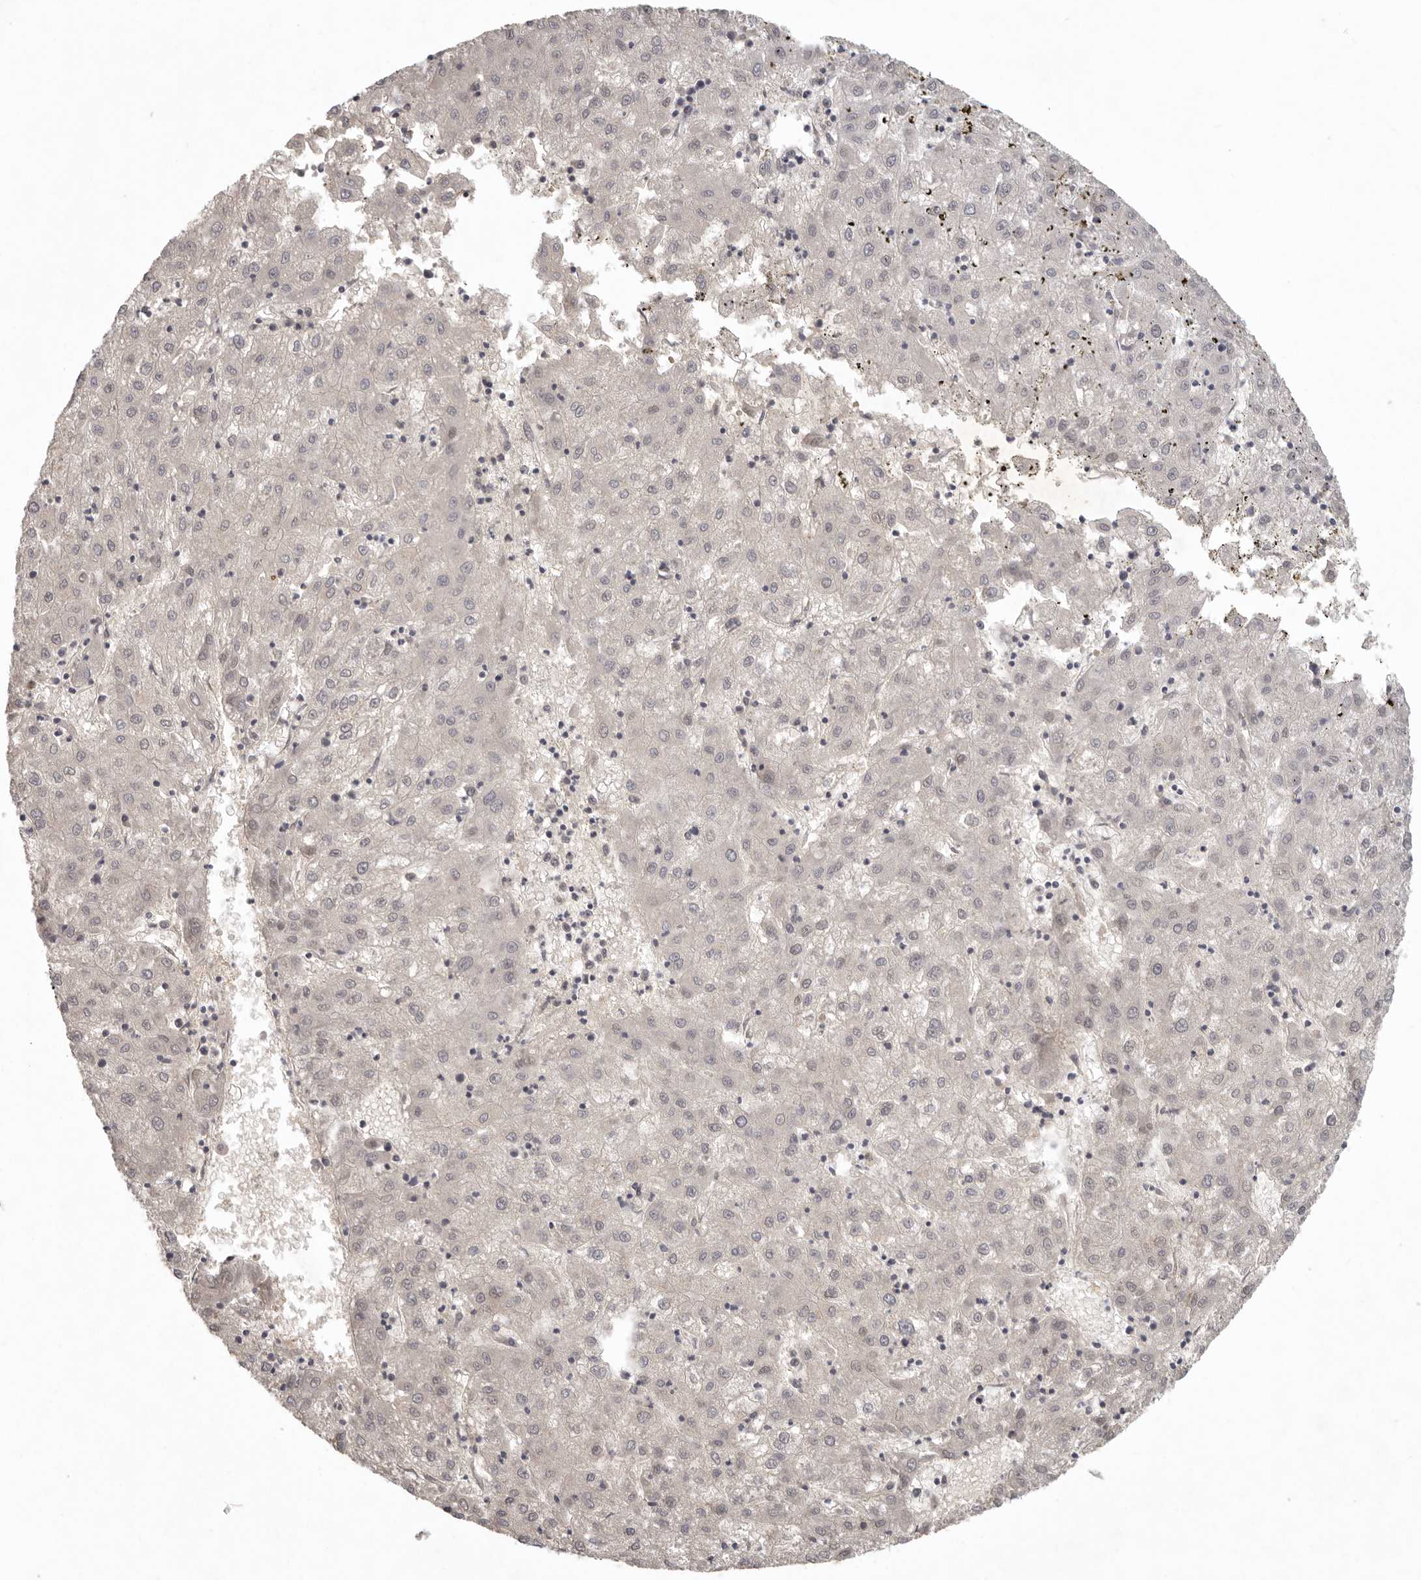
{"staining": {"intensity": "weak", "quantity": "<25%", "location": "nuclear"}, "tissue": "liver cancer", "cell_type": "Tumor cells", "image_type": "cancer", "snomed": [{"axis": "morphology", "description": "Carcinoma, Hepatocellular, NOS"}, {"axis": "topography", "description": "Liver"}], "caption": "Tumor cells are negative for protein expression in human liver cancer.", "gene": "LRRC75A", "patient": {"sex": "male", "age": 72}}